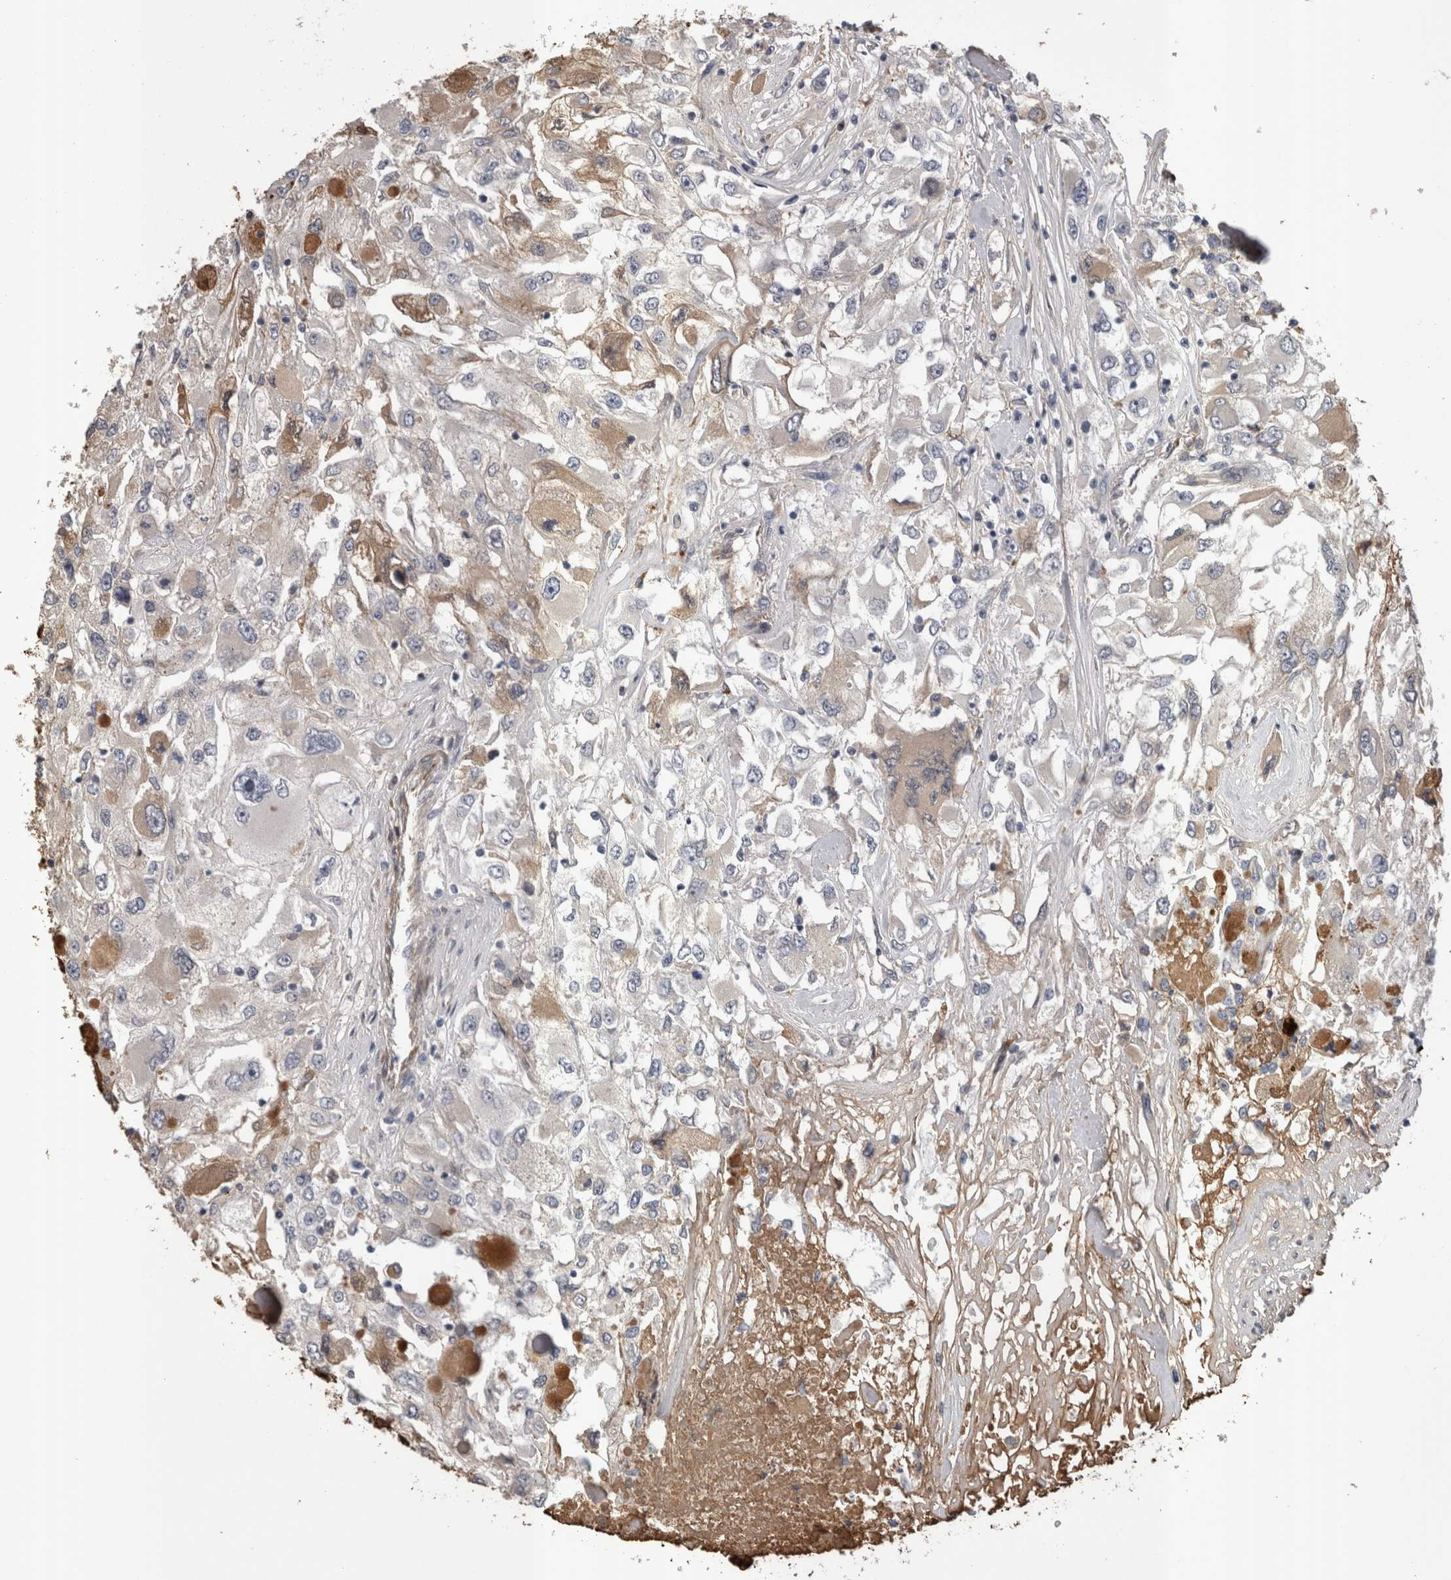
{"staining": {"intensity": "weak", "quantity": "<25%", "location": "cytoplasmic/membranous"}, "tissue": "renal cancer", "cell_type": "Tumor cells", "image_type": "cancer", "snomed": [{"axis": "morphology", "description": "Adenocarcinoma, NOS"}, {"axis": "topography", "description": "Kidney"}], "caption": "IHC of renal cancer (adenocarcinoma) shows no staining in tumor cells.", "gene": "STC1", "patient": {"sex": "female", "age": 52}}